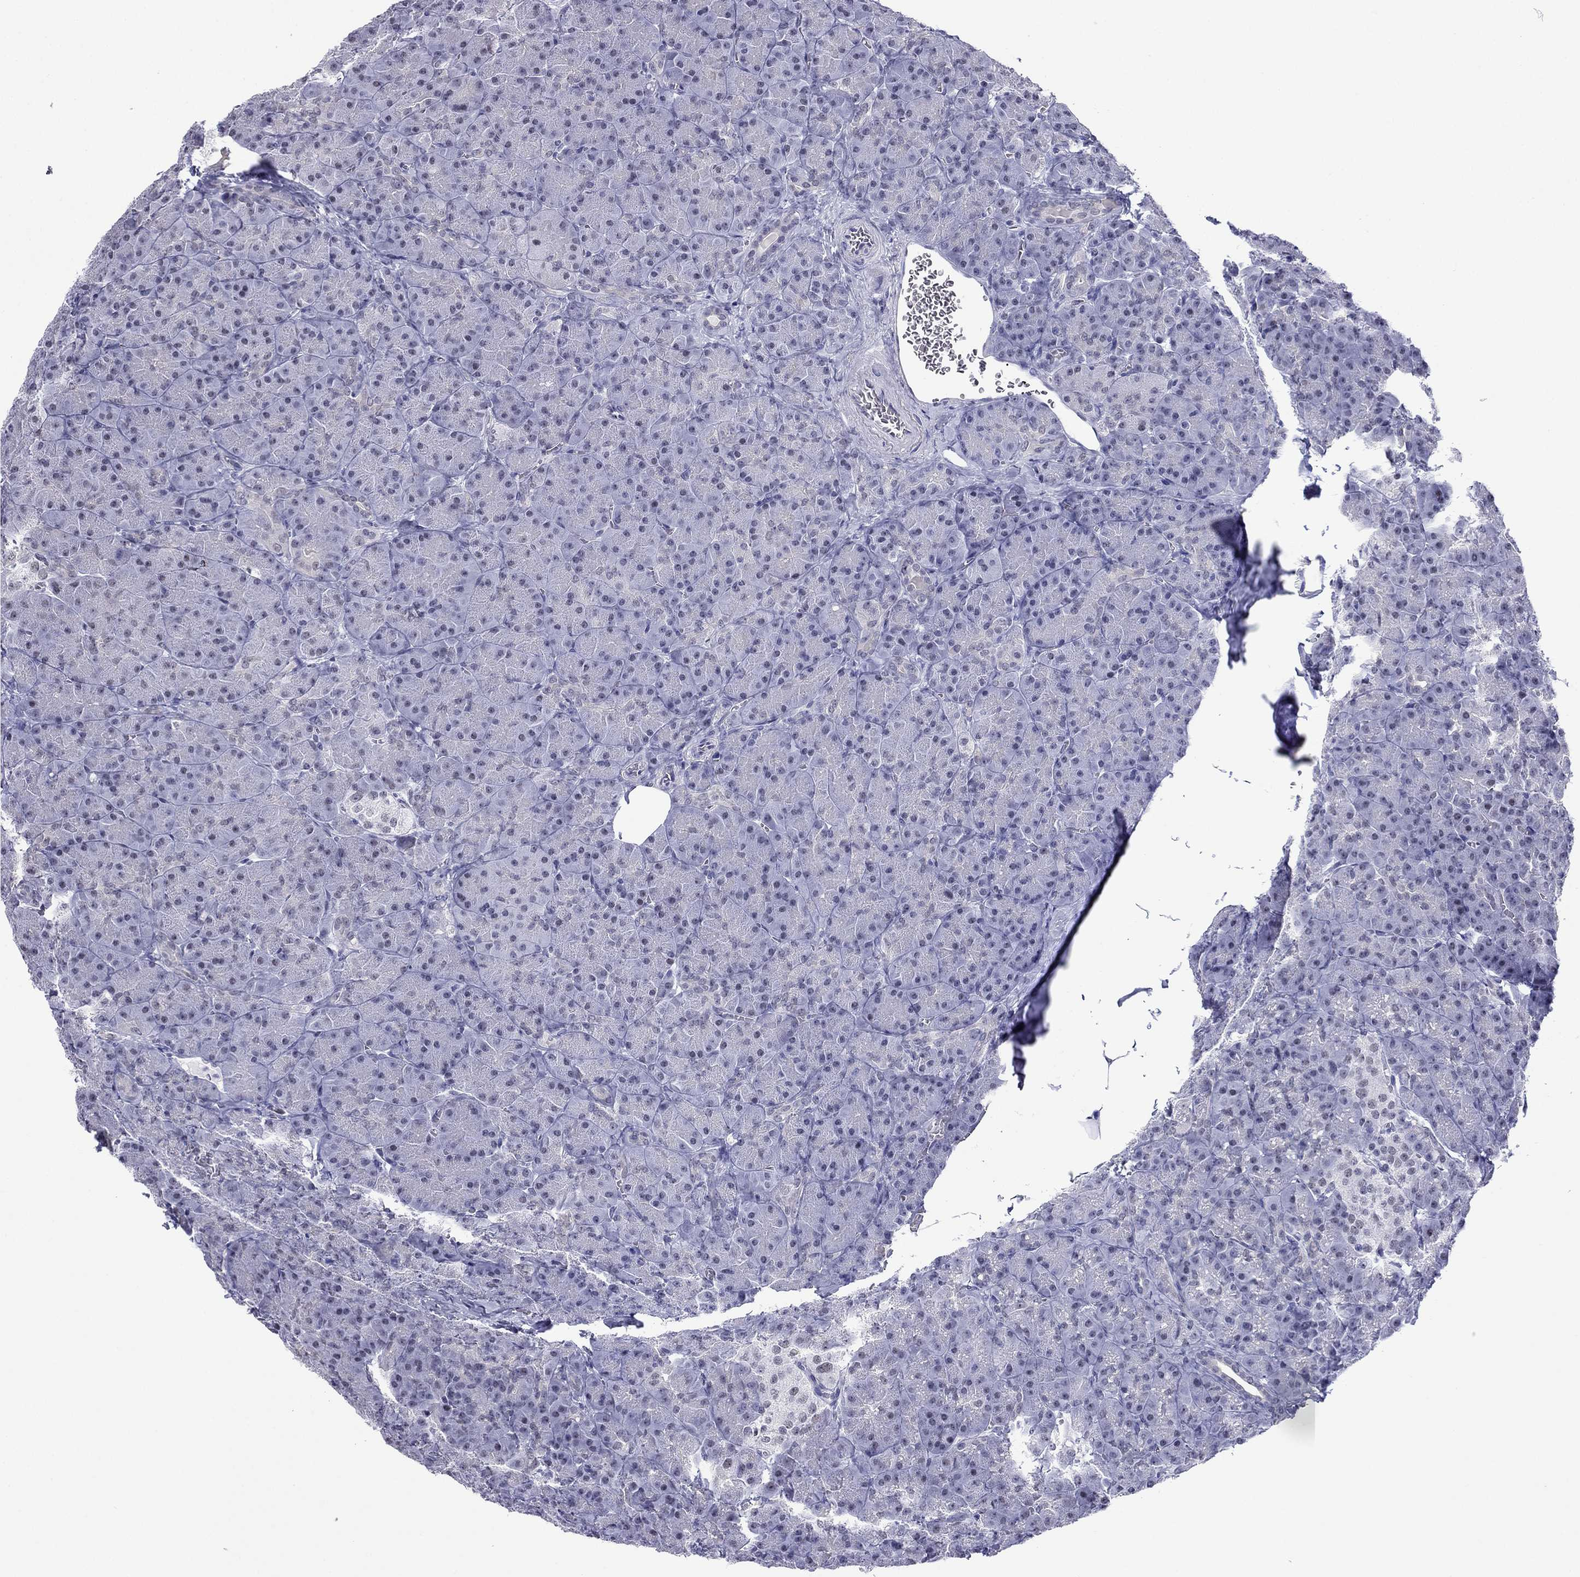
{"staining": {"intensity": "negative", "quantity": "none", "location": "none"}, "tissue": "pancreas", "cell_type": "Exocrine glandular cells", "image_type": "normal", "snomed": [{"axis": "morphology", "description": "Normal tissue, NOS"}, {"axis": "topography", "description": "Pancreas"}], "caption": "Exocrine glandular cells are negative for protein expression in normal human pancreas. (Brightfield microscopy of DAB (3,3'-diaminobenzidine) IHC at high magnification).", "gene": "PPM1G", "patient": {"sex": "male", "age": 57}}